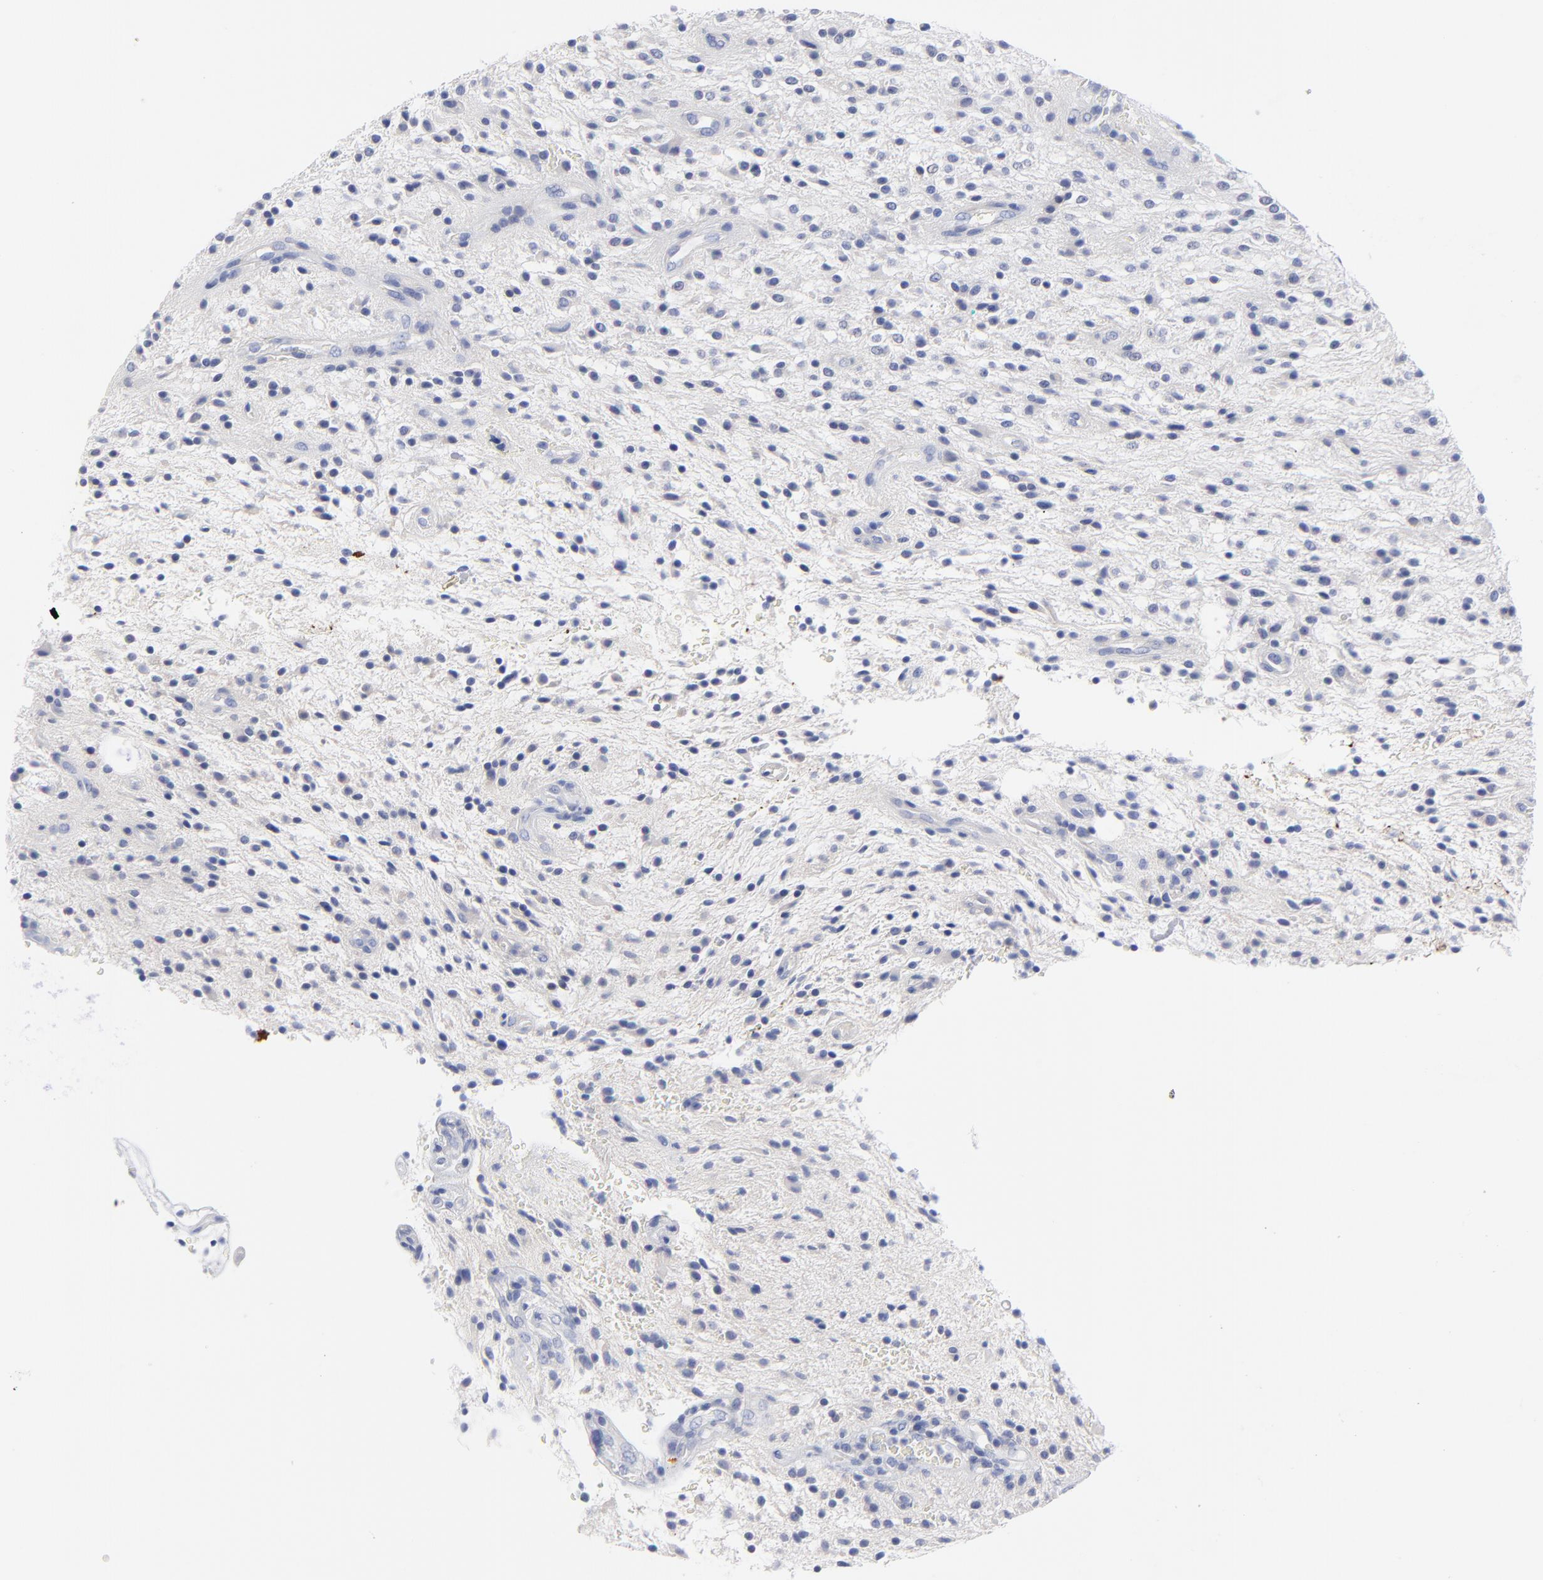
{"staining": {"intensity": "negative", "quantity": "none", "location": "none"}, "tissue": "glioma", "cell_type": "Tumor cells", "image_type": "cancer", "snomed": [{"axis": "morphology", "description": "Glioma, malignant, NOS"}, {"axis": "topography", "description": "Cerebellum"}], "caption": "Histopathology image shows no protein expression in tumor cells of glioma tissue. (Stains: DAB immunohistochemistry (IHC) with hematoxylin counter stain, Microscopy: brightfield microscopy at high magnification).", "gene": "PSD3", "patient": {"sex": "female", "age": 10}}